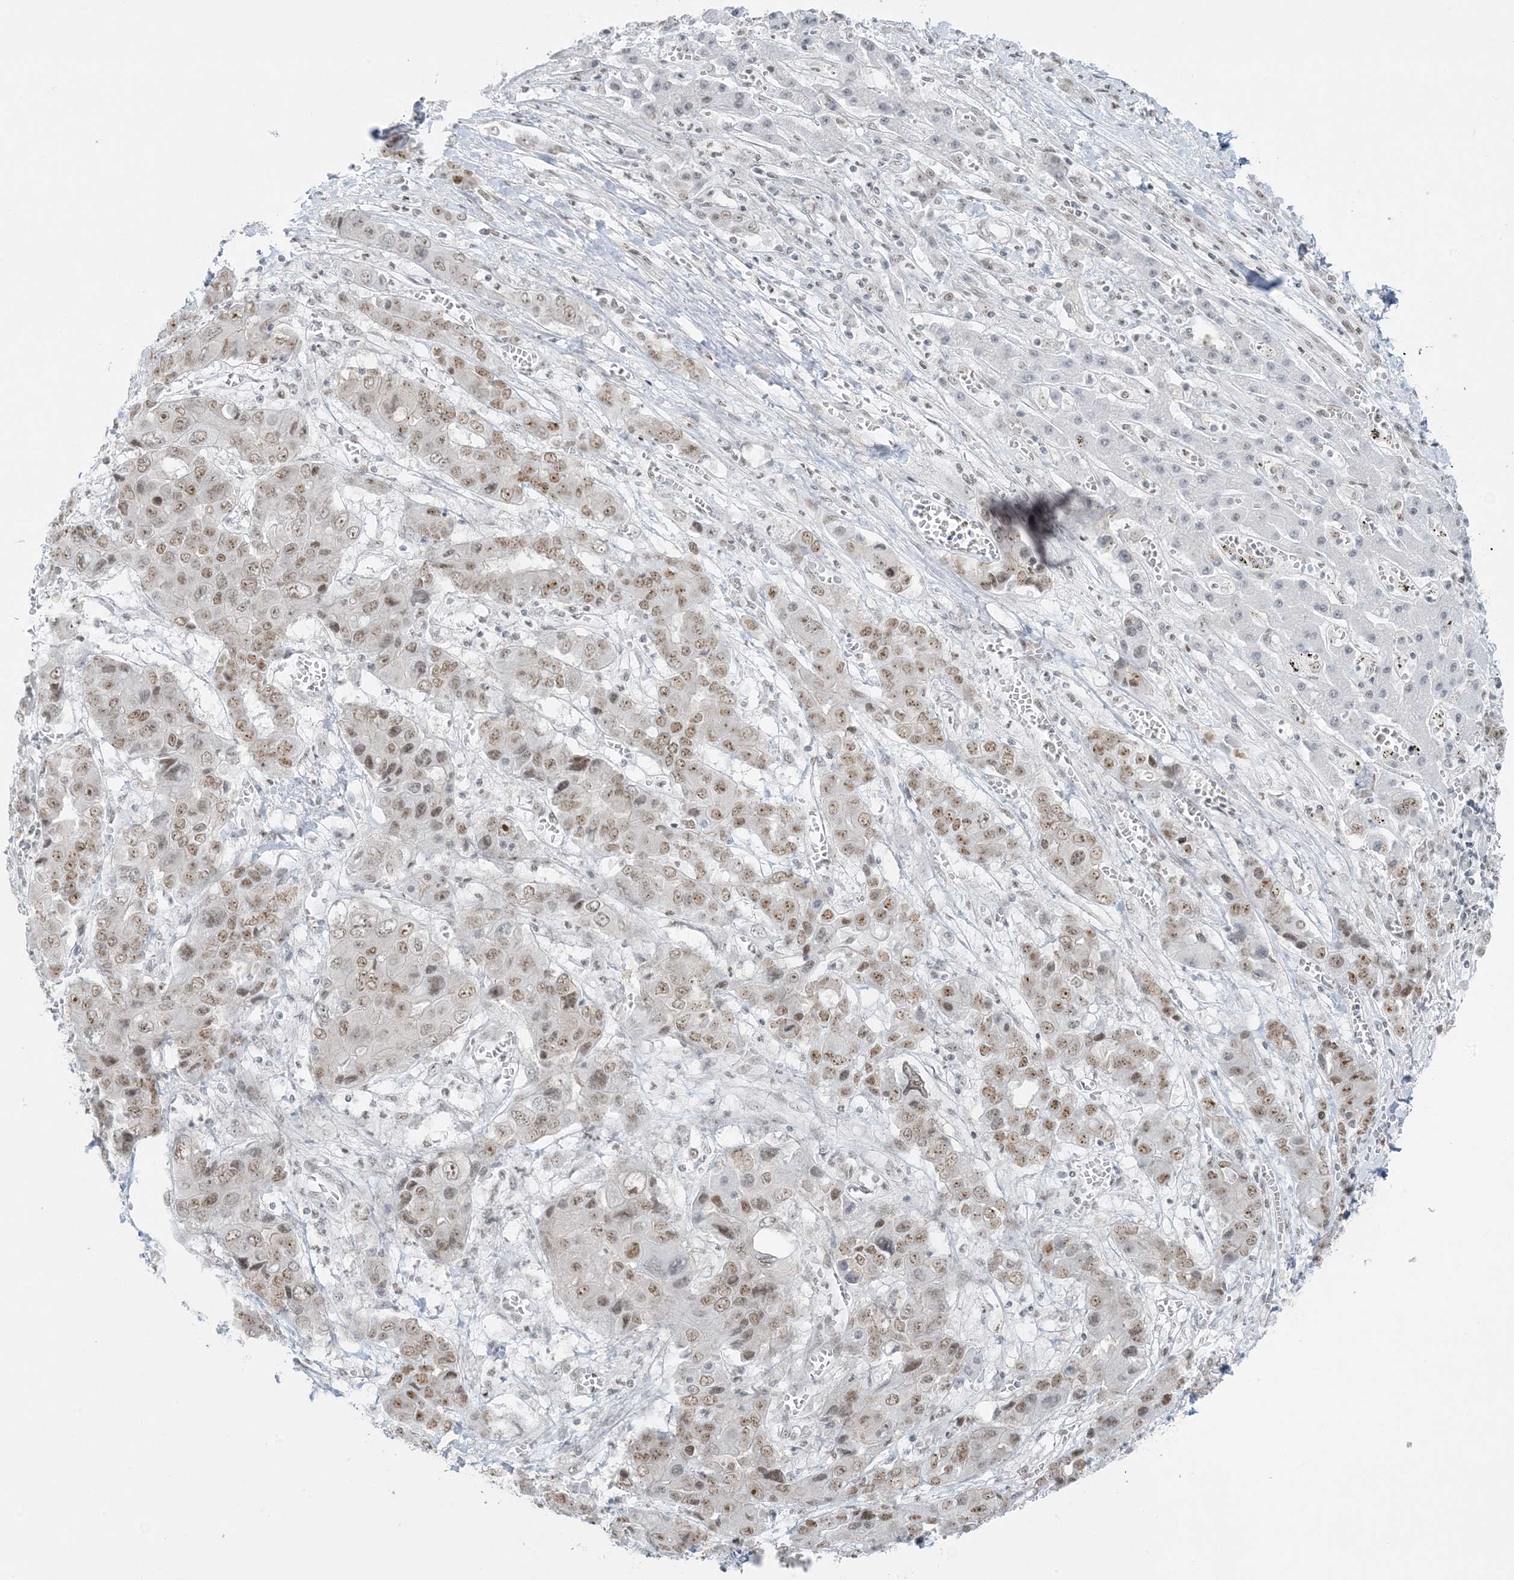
{"staining": {"intensity": "moderate", "quantity": ">75%", "location": "nuclear"}, "tissue": "liver cancer", "cell_type": "Tumor cells", "image_type": "cancer", "snomed": [{"axis": "morphology", "description": "Cholangiocarcinoma"}, {"axis": "topography", "description": "Liver"}], "caption": "Immunohistochemistry of liver cancer shows medium levels of moderate nuclear positivity in approximately >75% of tumor cells.", "gene": "ZNF787", "patient": {"sex": "male", "age": 67}}